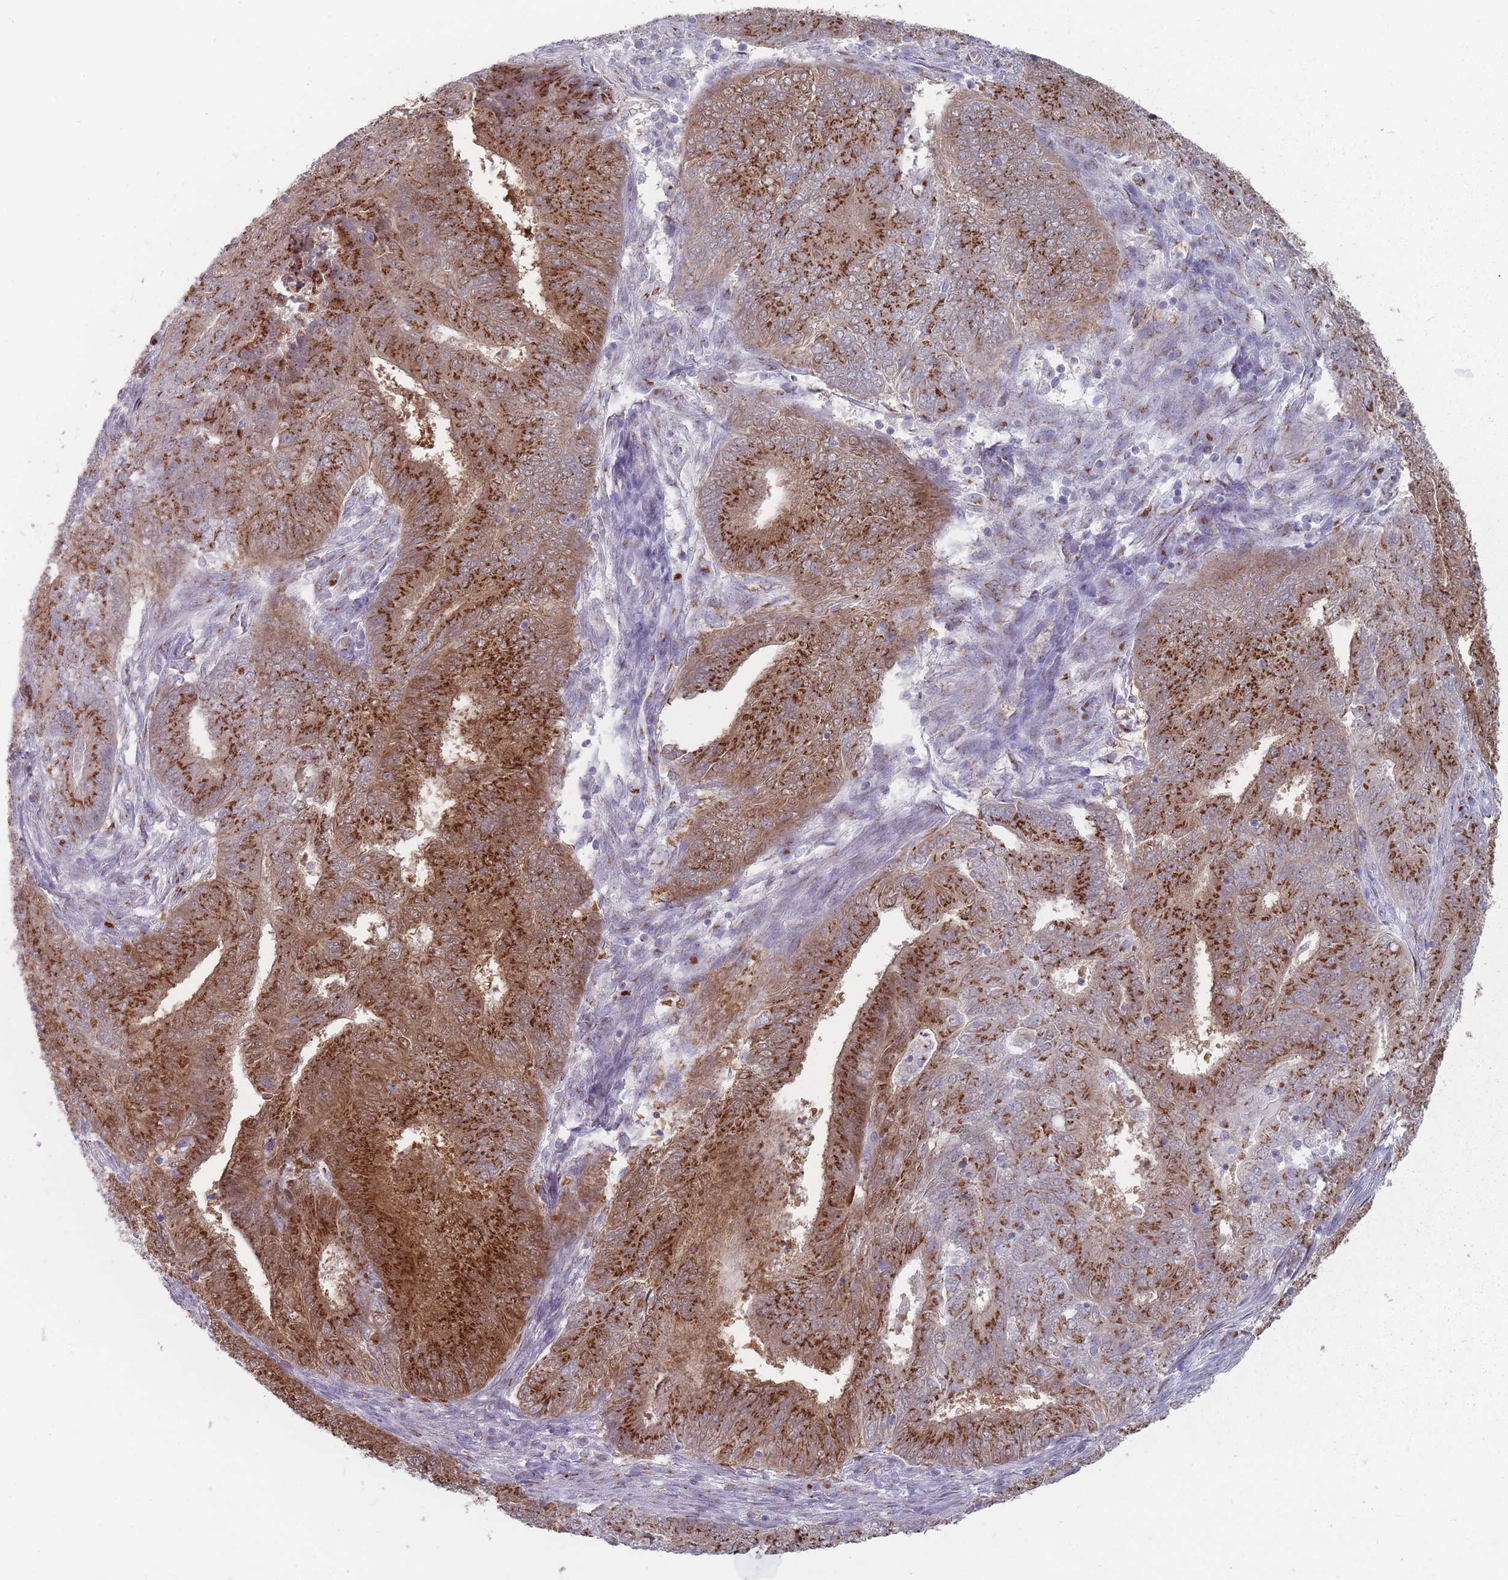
{"staining": {"intensity": "strong", "quantity": ">75%", "location": "cytoplasmic/membranous"}, "tissue": "endometrial cancer", "cell_type": "Tumor cells", "image_type": "cancer", "snomed": [{"axis": "morphology", "description": "Adenocarcinoma, NOS"}, {"axis": "topography", "description": "Endometrium"}], "caption": "Immunohistochemistry (IHC) (DAB (3,3'-diaminobenzidine)) staining of human endometrial adenocarcinoma shows strong cytoplasmic/membranous protein expression in approximately >75% of tumor cells. The staining is performed using DAB brown chromogen to label protein expression. The nuclei are counter-stained blue using hematoxylin.", "gene": "MAN1B1", "patient": {"sex": "female", "age": 62}}